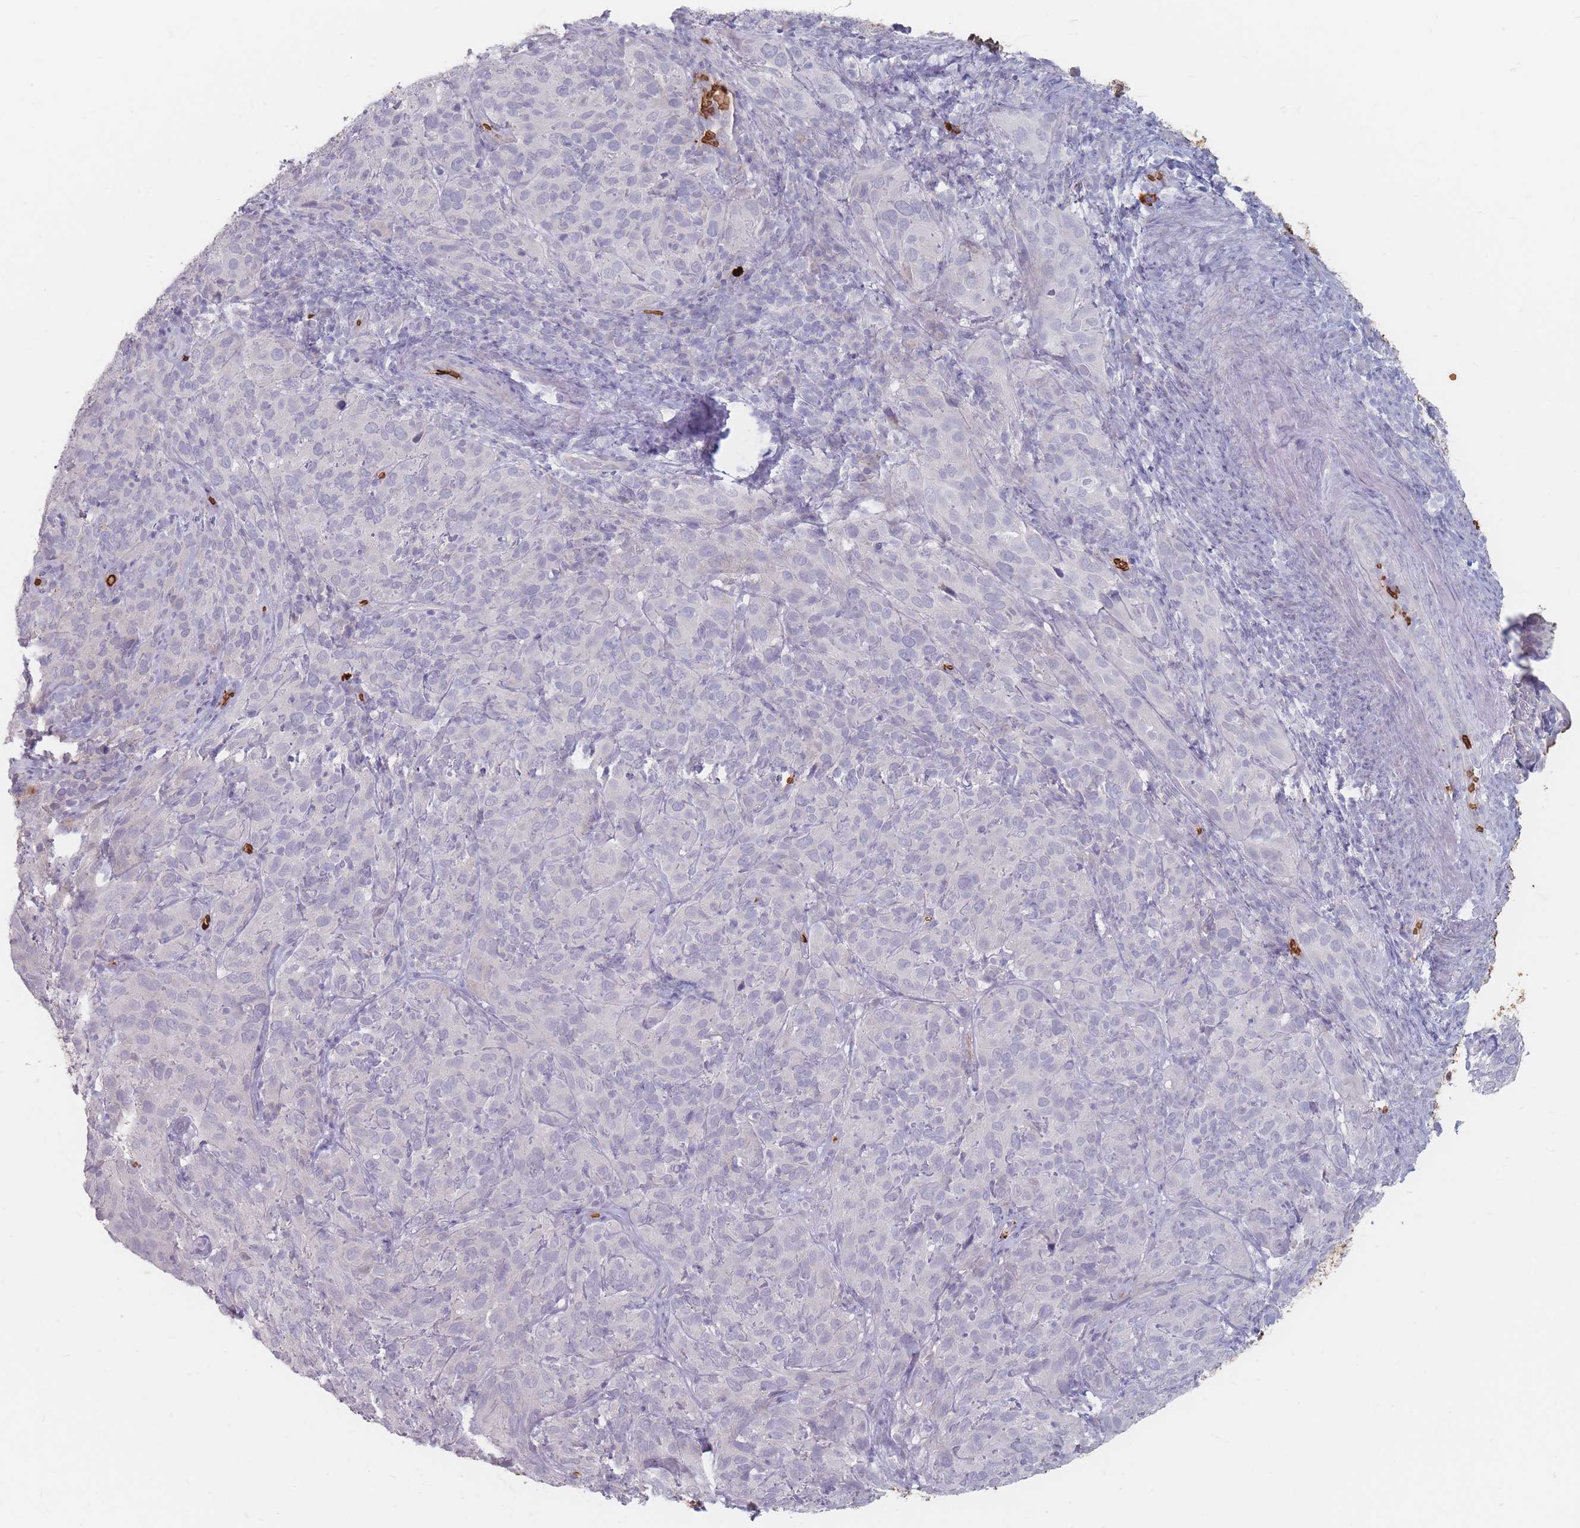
{"staining": {"intensity": "negative", "quantity": "none", "location": "none"}, "tissue": "cervical cancer", "cell_type": "Tumor cells", "image_type": "cancer", "snomed": [{"axis": "morphology", "description": "Squamous cell carcinoma, NOS"}, {"axis": "topography", "description": "Cervix"}], "caption": "This is a micrograph of immunohistochemistry staining of cervical cancer (squamous cell carcinoma), which shows no positivity in tumor cells.", "gene": "SLC2A6", "patient": {"sex": "female", "age": 51}}